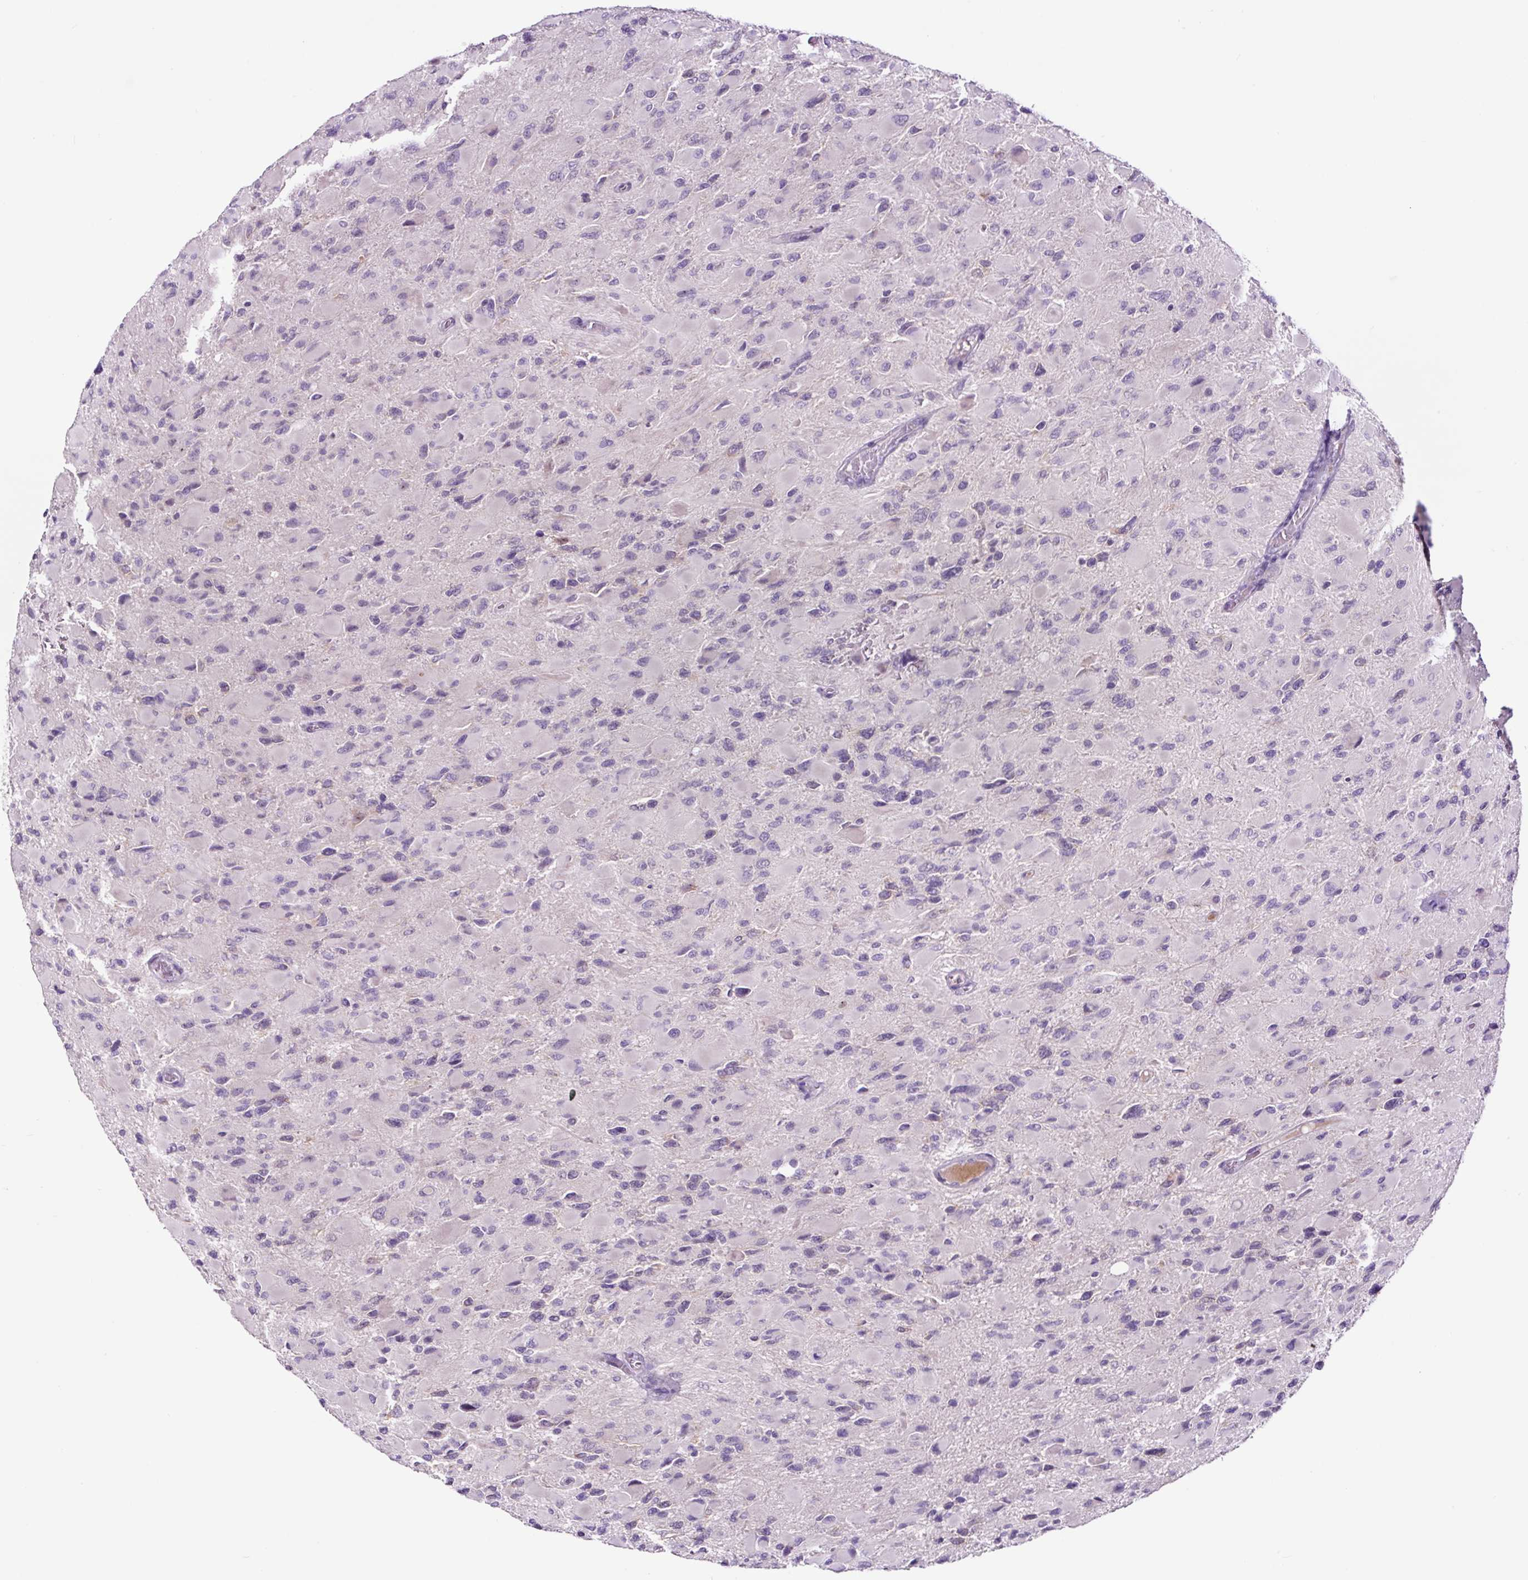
{"staining": {"intensity": "negative", "quantity": "none", "location": "none"}, "tissue": "glioma", "cell_type": "Tumor cells", "image_type": "cancer", "snomed": [{"axis": "morphology", "description": "Glioma, malignant, High grade"}, {"axis": "topography", "description": "Cerebral cortex"}], "caption": "Immunohistochemistry (IHC) of glioma reveals no expression in tumor cells.", "gene": "NOM1", "patient": {"sex": "female", "age": 36}}